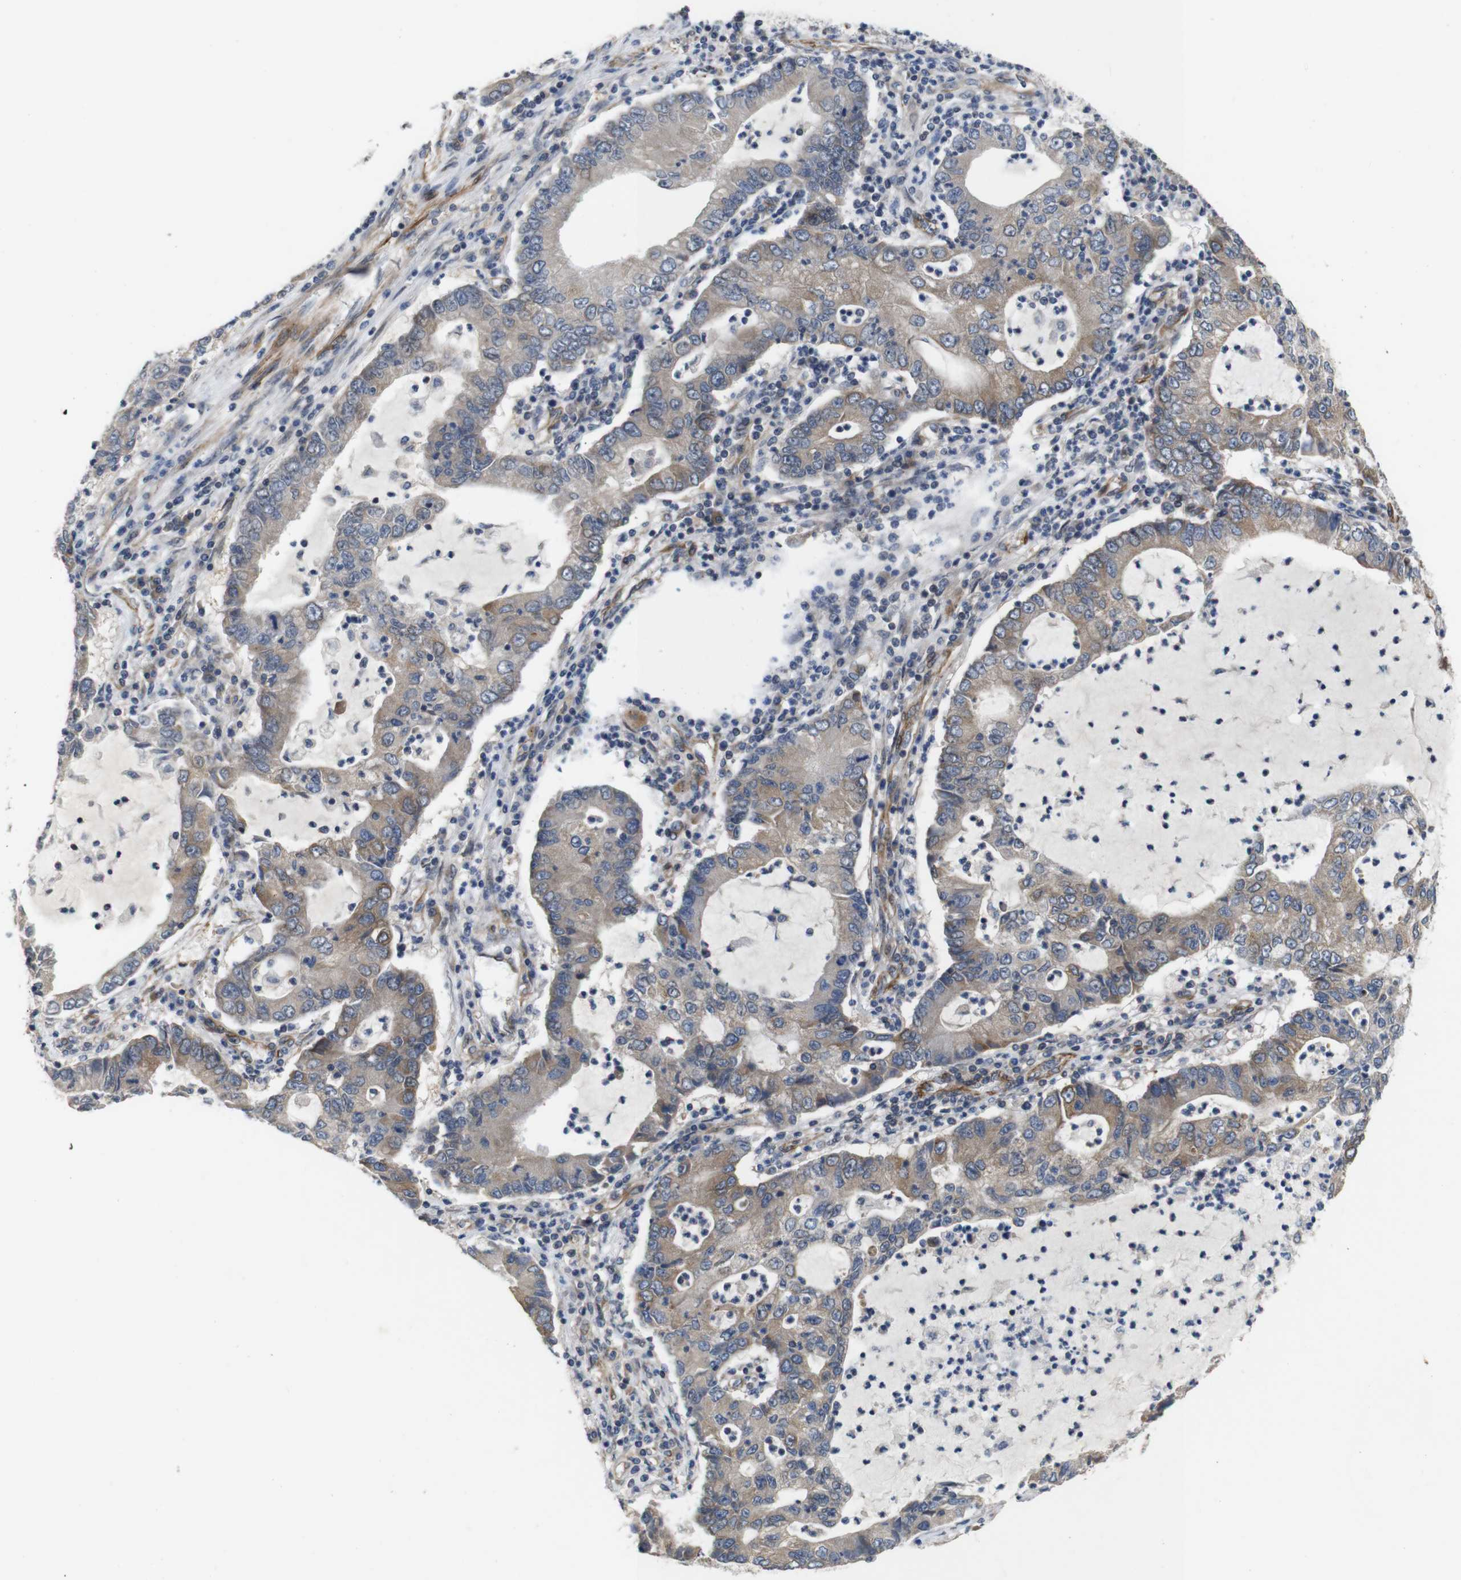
{"staining": {"intensity": "weak", "quantity": ">75%", "location": "cytoplasmic/membranous"}, "tissue": "lung cancer", "cell_type": "Tumor cells", "image_type": "cancer", "snomed": [{"axis": "morphology", "description": "Adenocarcinoma, NOS"}, {"axis": "topography", "description": "Lung"}], "caption": "Protein expression analysis of human lung cancer reveals weak cytoplasmic/membranous positivity in approximately >75% of tumor cells.", "gene": "GGT7", "patient": {"sex": "female", "age": 51}}